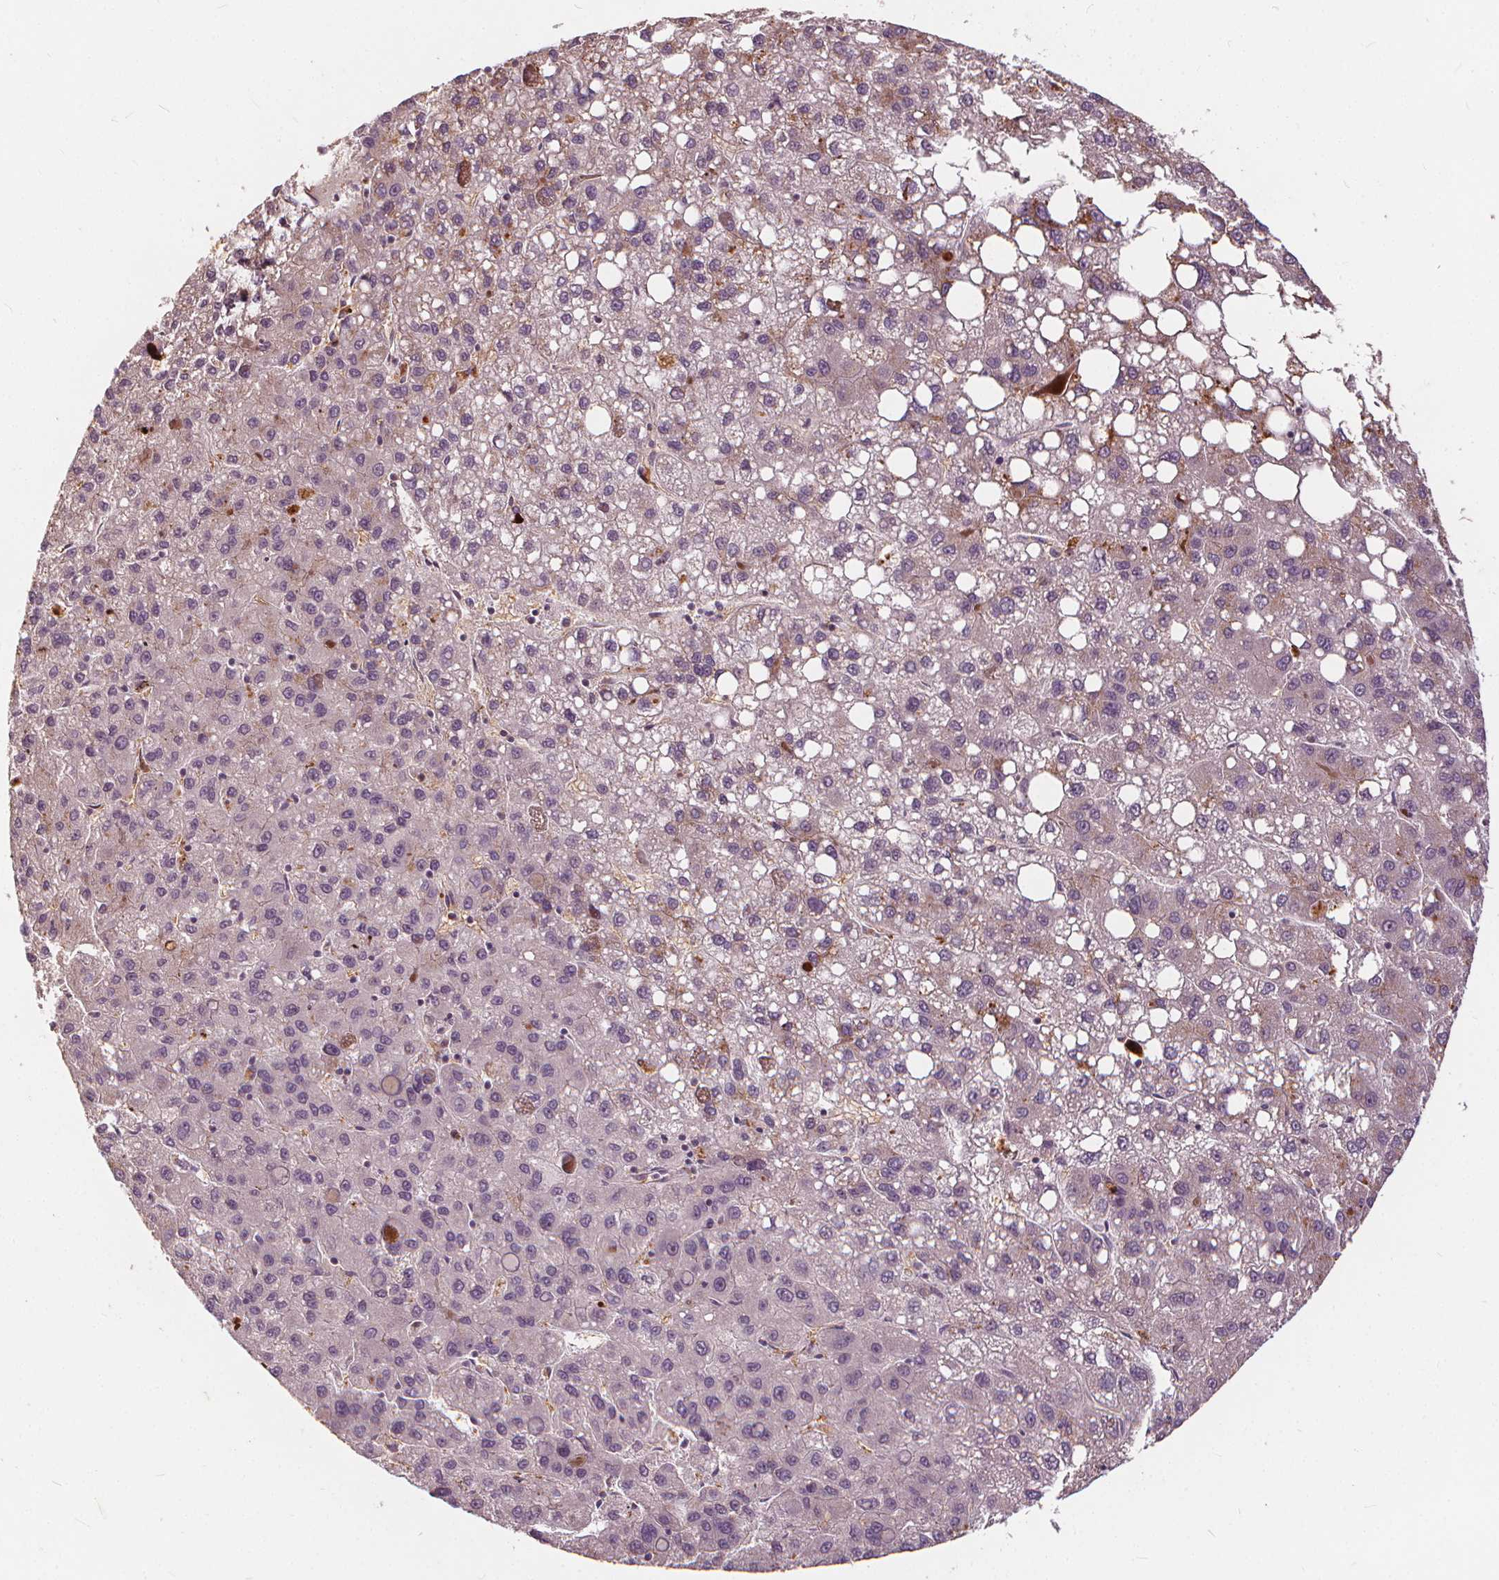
{"staining": {"intensity": "negative", "quantity": "none", "location": "none"}, "tissue": "liver cancer", "cell_type": "Tumor cells", "image_type": "cancer", "snomed": [{"axis": "morphology", "description": "Carcinoma, Hepatocellular, NOS"}, {"axis": "topography", "description": "Liver"}], "caption": "Immunohistochemical staining of hepatocellular carcinoma (liver) demonstrates no significant staining in tumor cells.", "gene": "IPO13", "patient": {"sex": "female", "age": 82}}